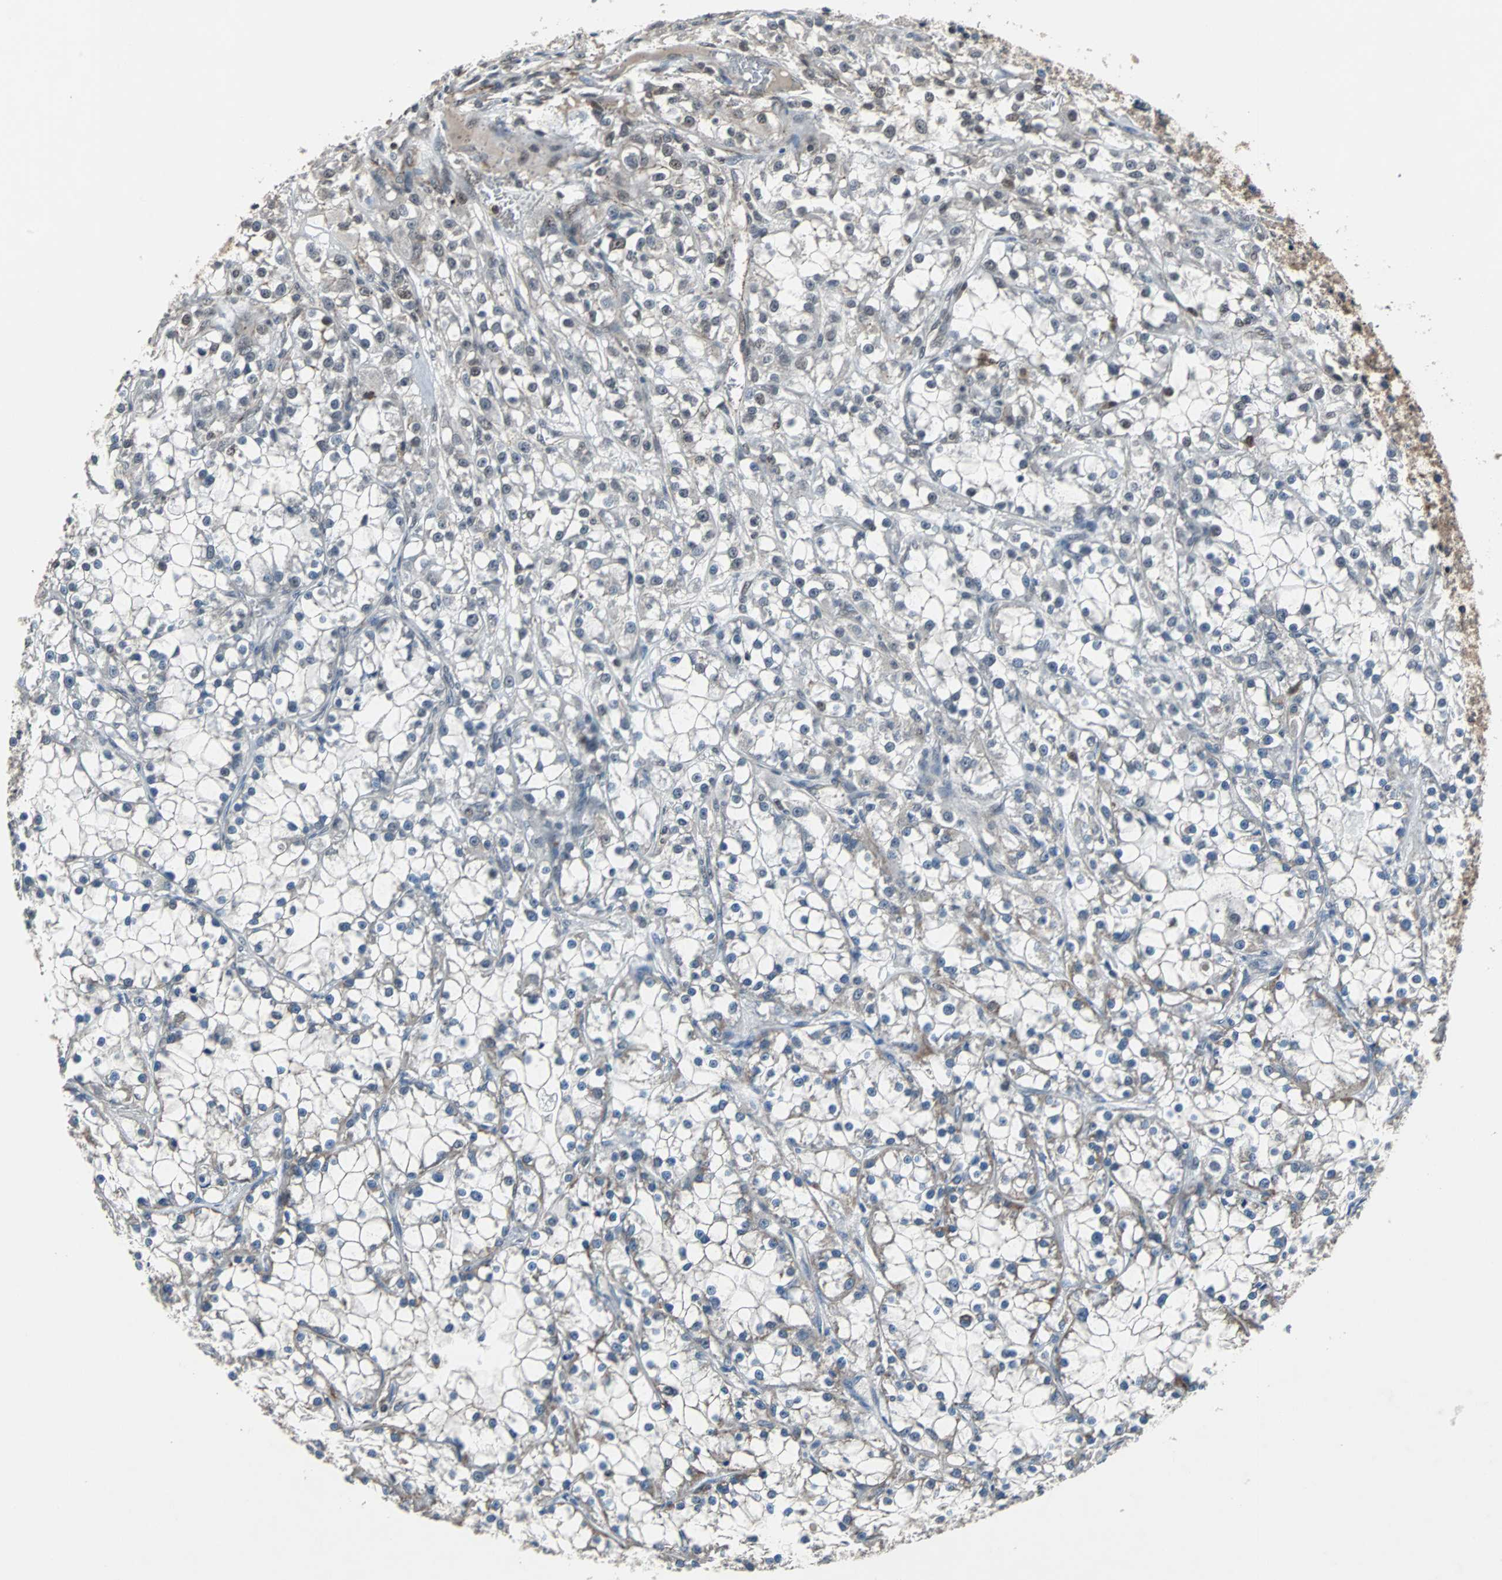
{"staining": {"intensity": "weak", "quantity": "<25%", "location": "cytoplasmic/membranous"}, "tissue": "renal cancer", "cell_type": "Tumor cells", "image_type": "cancer", "snomed": [{"axis": "morphology", "description": "Adenocarcinoma, NOS"}, {"axis": "topography", "description": "Kidney"}], "caption": "High power microscopy image of an immunohistochemistry histopathology image of renal cancer, revealing no significant positivity in tumor cells.", "gene": "LSR", "patient": {"sex": "female", "age": 52}}